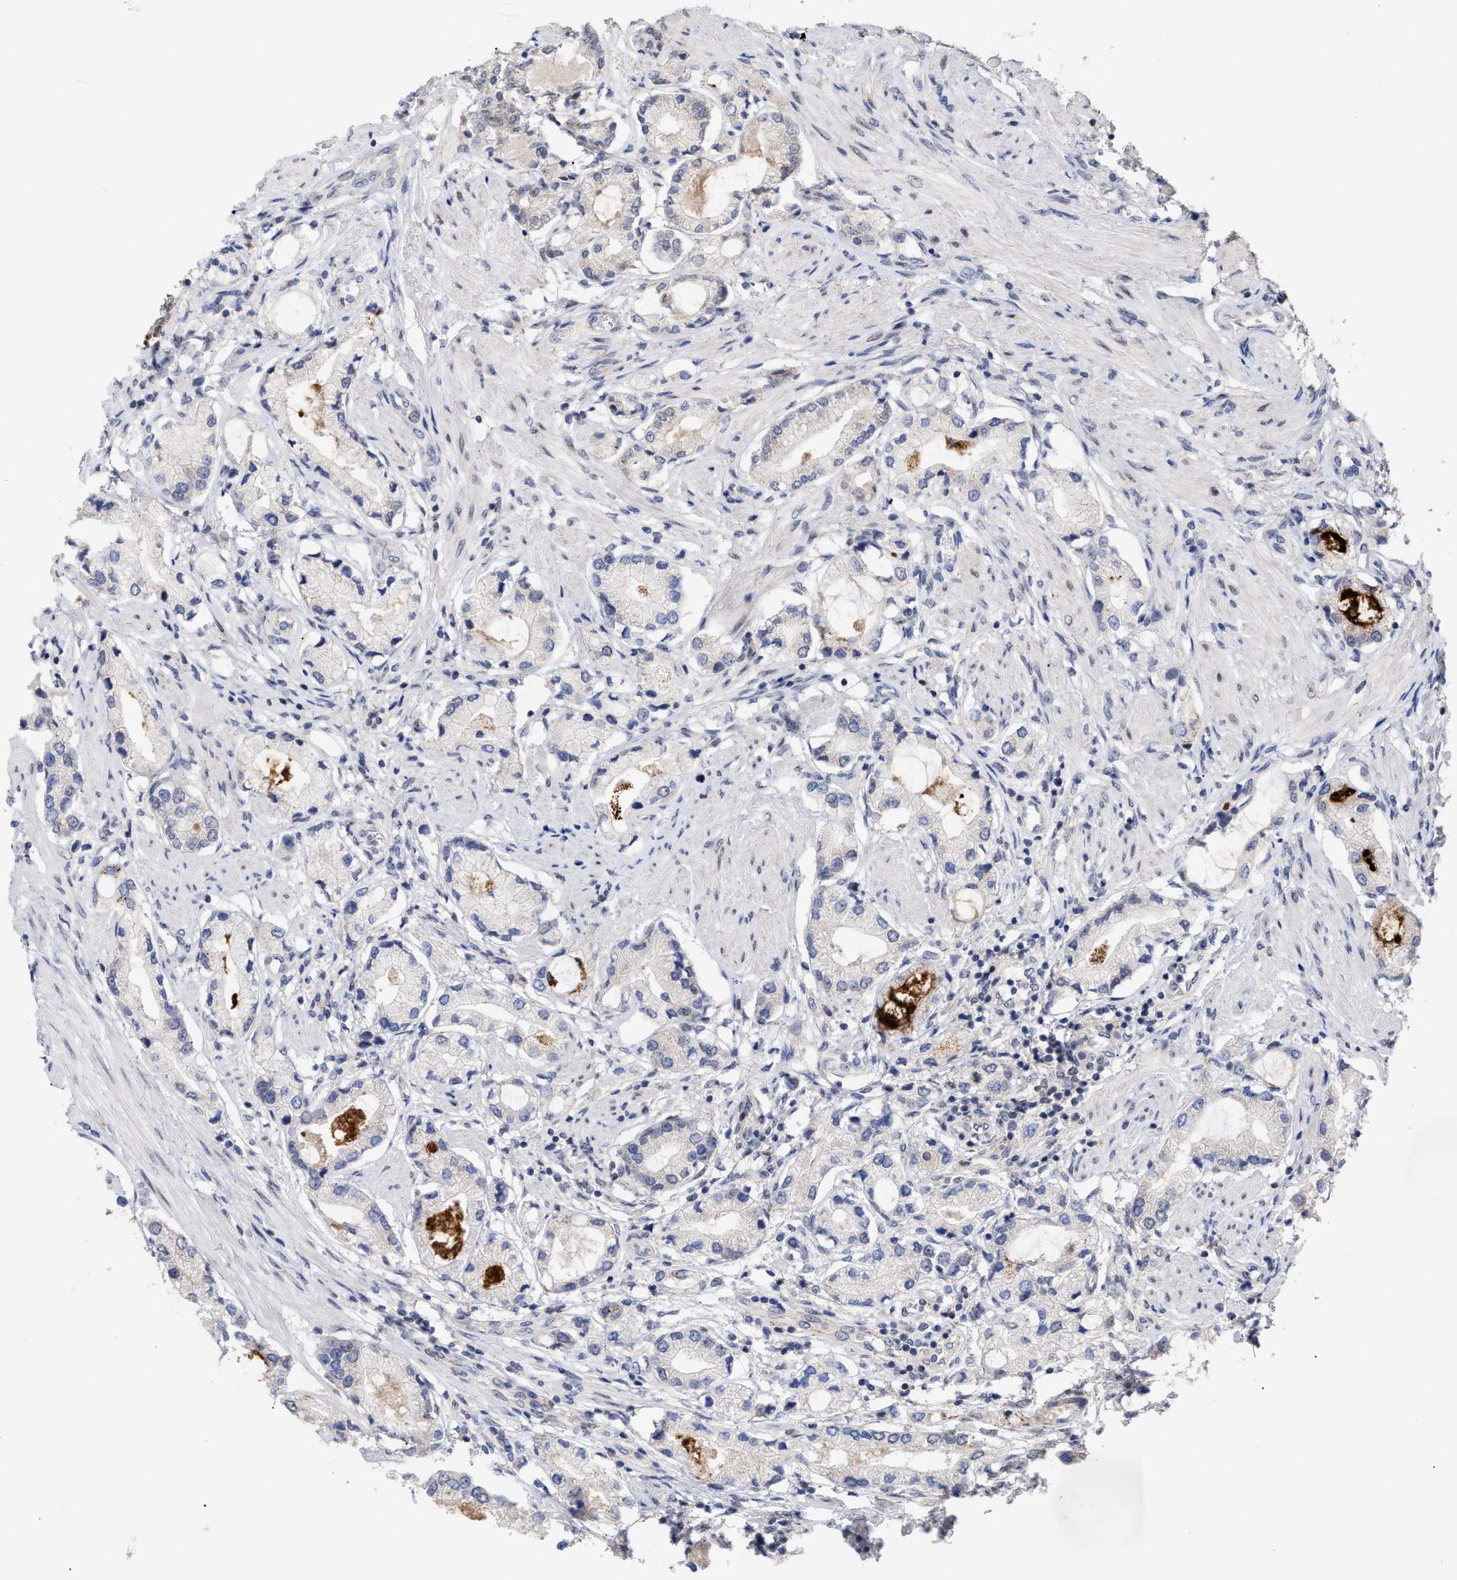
{"staining": {"intensity": "weak", "quantity": "<25%", "location": "cytoplasmic/membranous"}, "tissue": "prostate cancer", "cell_type": "Tumor cells", "image_type": "cancer", "snomed": [{"axis": "morphology", "description": "Adenocarcinoma, Low grade"}, {"axis": "topography", "description": "Prostate"}], "caption": "Prostate cancer (low-grade adenocarcinoma) stained for a protein using immunohistochemistry (IHC) shows no expression tumor cells.", "gene": "UPF1", "patient": {"sex": "male", "age": 63}}